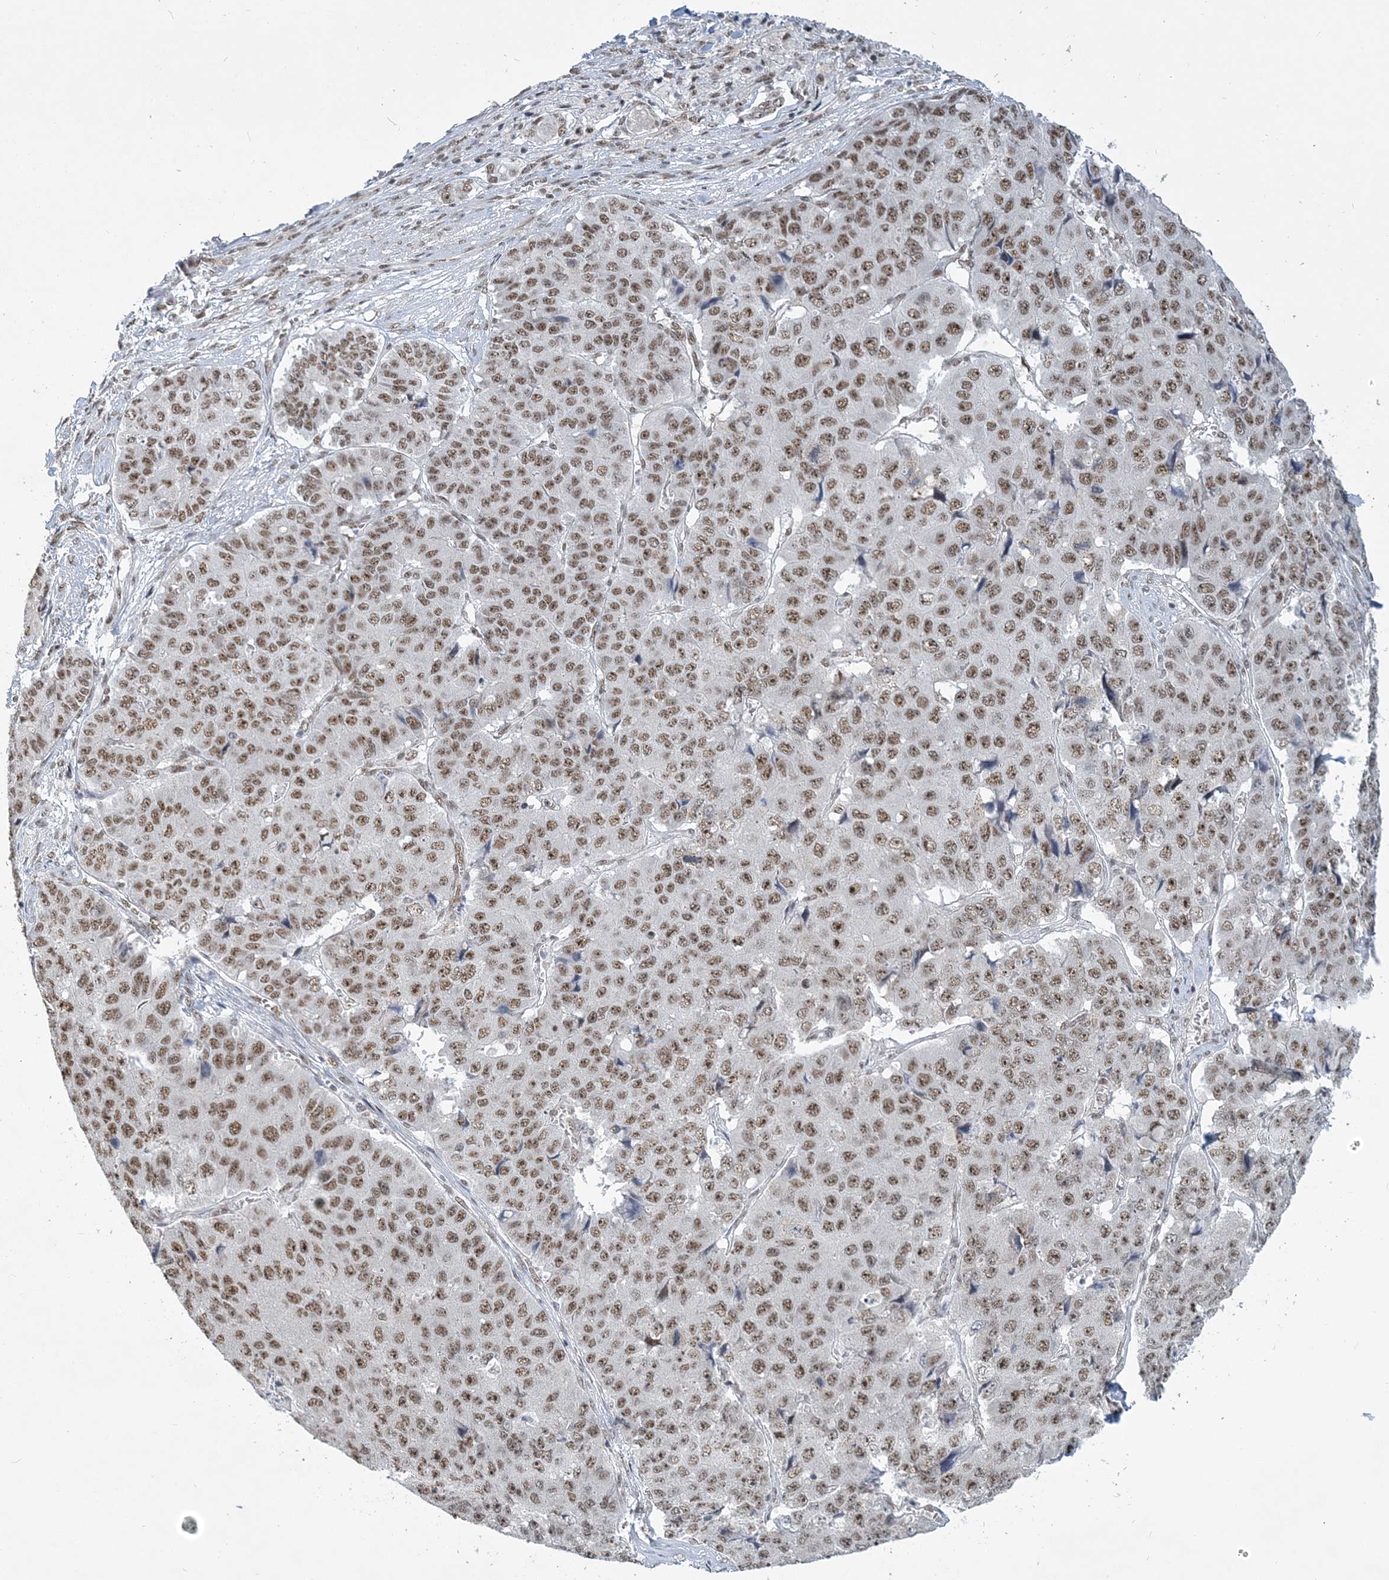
{"staining": {"intensity": "moderate", "quantity": ">75%", "location": "nuclear"}, "tissue": "pancreatic cancer", "cell_type": "Tumor cells", "image_type": "cancer", "snomed": [{"axis": "morphology", "description": "Adenocarcinoma, NOS"}, {"axis": "topography", "description": "Pancreas"}], "caption": "A brown stain highlights moderate nuclear expression of a protein in adenocarcinoma (pancreatic) tumor cells.", "gene": "PLRG1", "patient": {"sex": "male", "age": 50}}